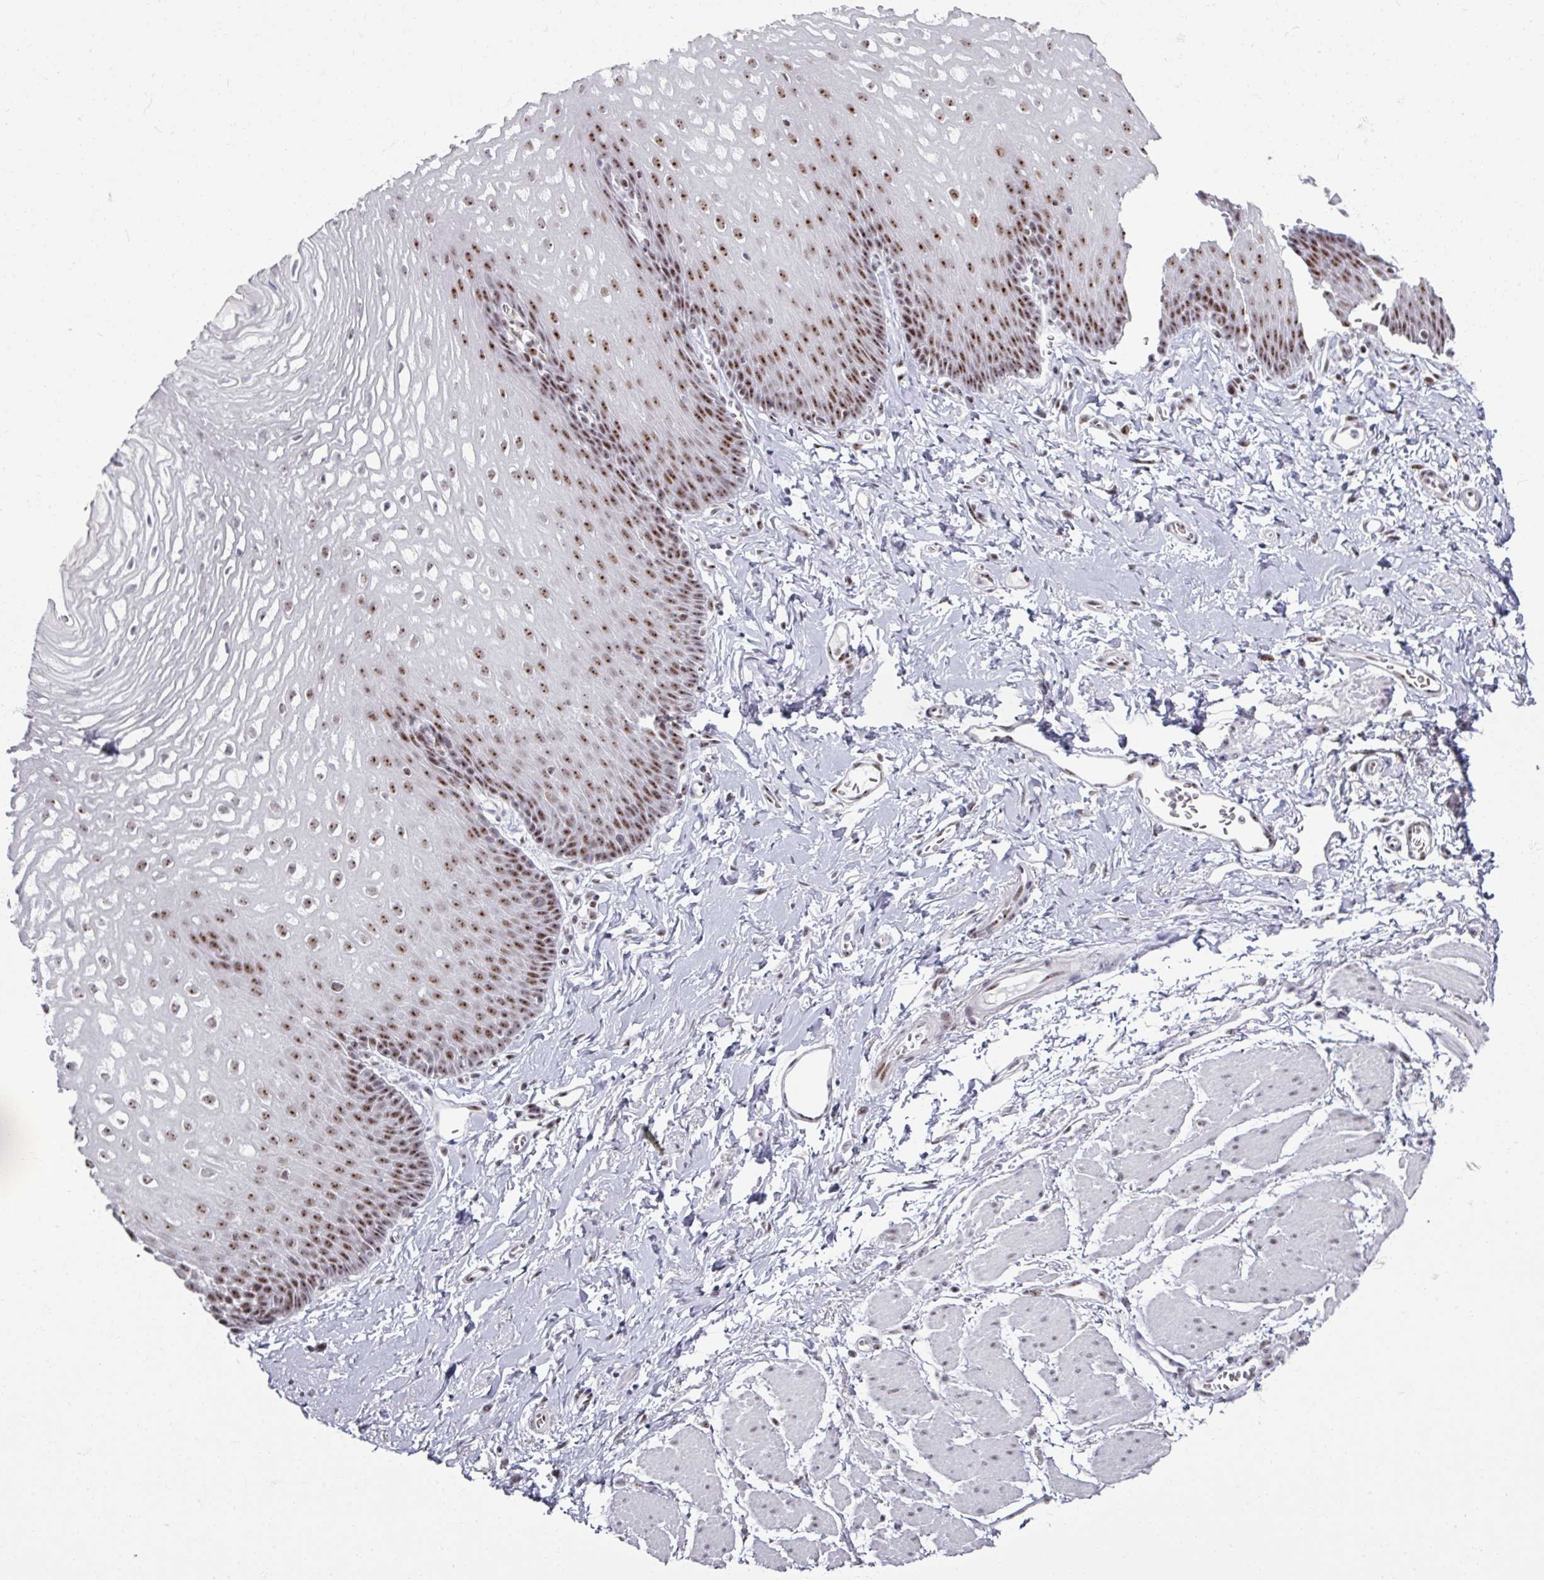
{"staining": {"intensity": "strong", "quantity": ">75%", "location": "nuclear"}, "tissue": "esophagus", "cell_type": "Squamous epithelial cells", "image_type": "normal", "snomed": [{"axis": "morphology", "description": "Normal tissue, NOS"}, {"axis": "topography", "description": "Esophagus"}], "caption": "Strong nuclear expression is present in about >75% of squamous epithelial cells in benign esophagus. (DAB (3,3'-diaminobenzidine) IHC with brightfield microscopy, high magnification).", "gene": "ADAR", "patient": {"sex": "male", "age": 70}}